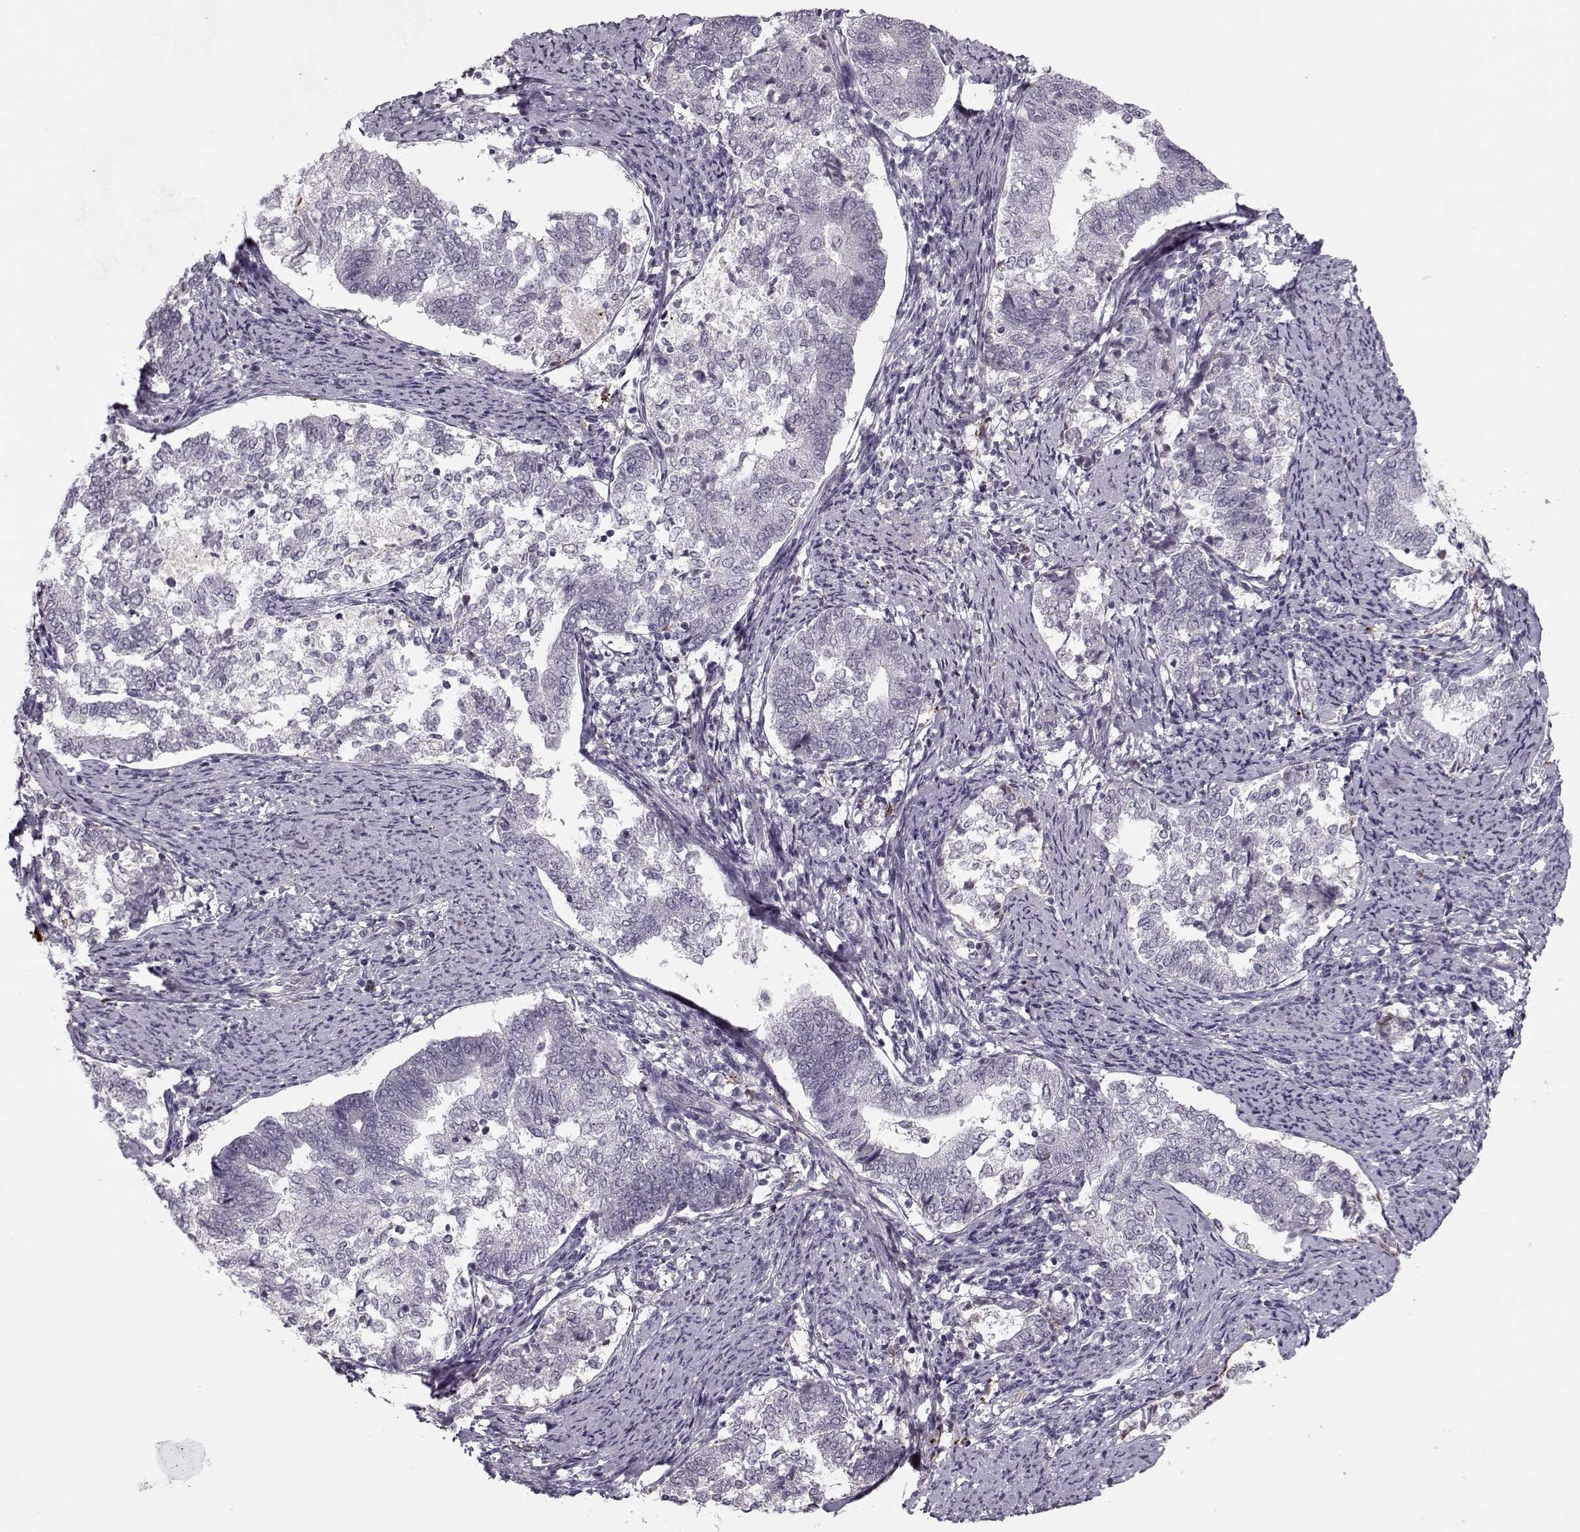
{"staining": {"intensity": "negative", "quantity": "none", "location": "none"}, "tissue": "endometrial cancer", "cell_type": "Tumor cells", "image_type": "cancer", "snomed": [{"axis": "morphology", "description": "Adenocarcinoma, NOS"}, {"axis": "topography", "description": "Endometrium"}], "caption": "This is an IHC photomicrograph of adenocarcinoma (endometrial). There is no positivity in tumor cells.", "gene": "DNAI3", "patient": {"sex": "female", "age": 65}}